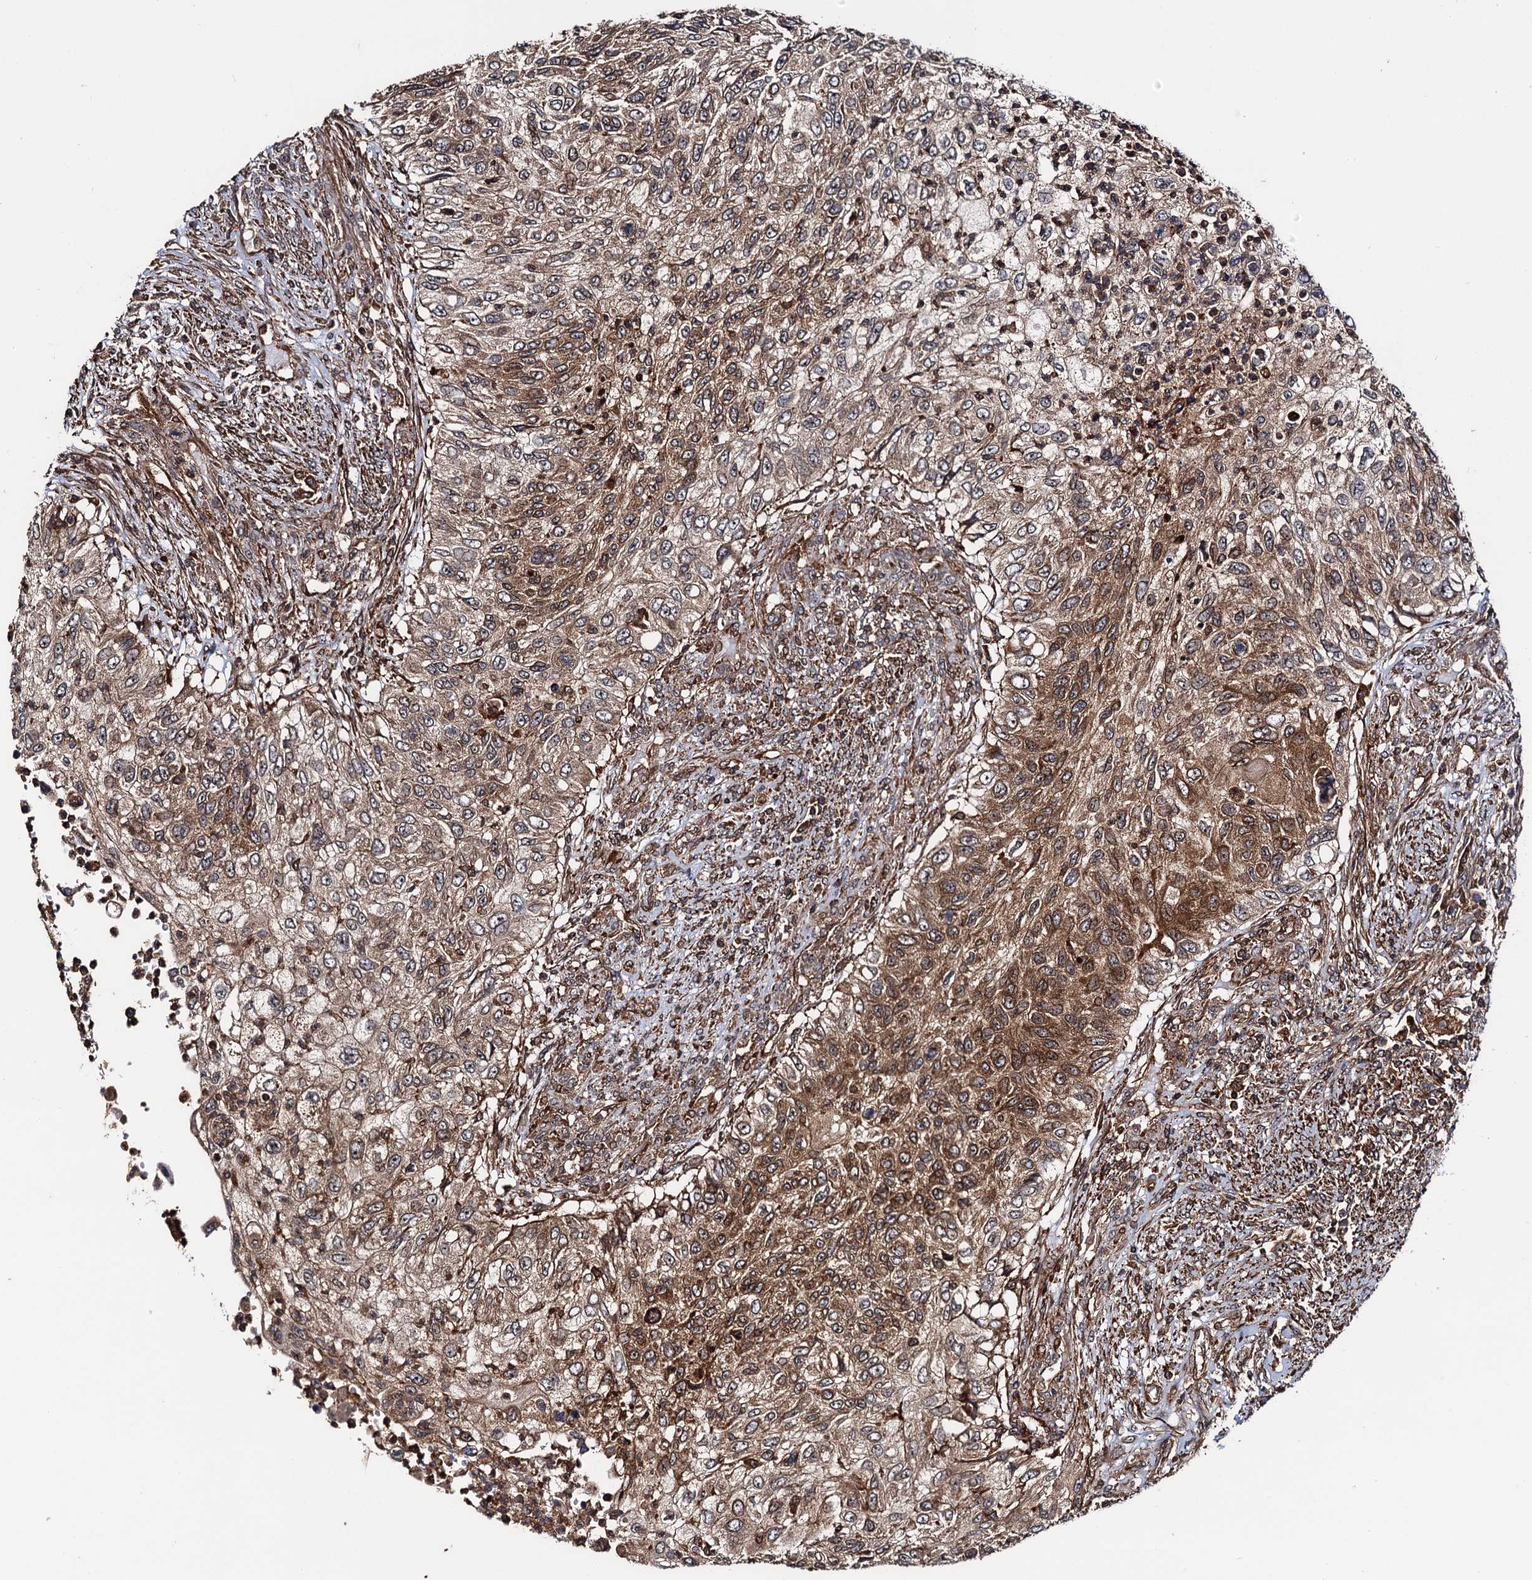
{"staining": {"intensity": "moderate", "quantity": ">75%", "location": "cytoplasmic/membranous"}, "tissue": "urothelial cancer", "cell_type": "Tumor cells", "image_type": "cancer", "snomed": [{"axis": "morphology", "description": "Urothelial carcinoma, High grade"}, {"axis": "topography", "description": "Urinary bladder"}], "caption": "IHC image of neoplastic tissue: human high-grade urothelial carcinoma stained using IHC shows medium levels of moderate protein expression localized specifically in the cytoplasmic/membranous of tumor cells, appearing as a cytoplasmic/membranous brown color.", "gene": "BORA", "patient": {"sex": "female", "age": 60}}